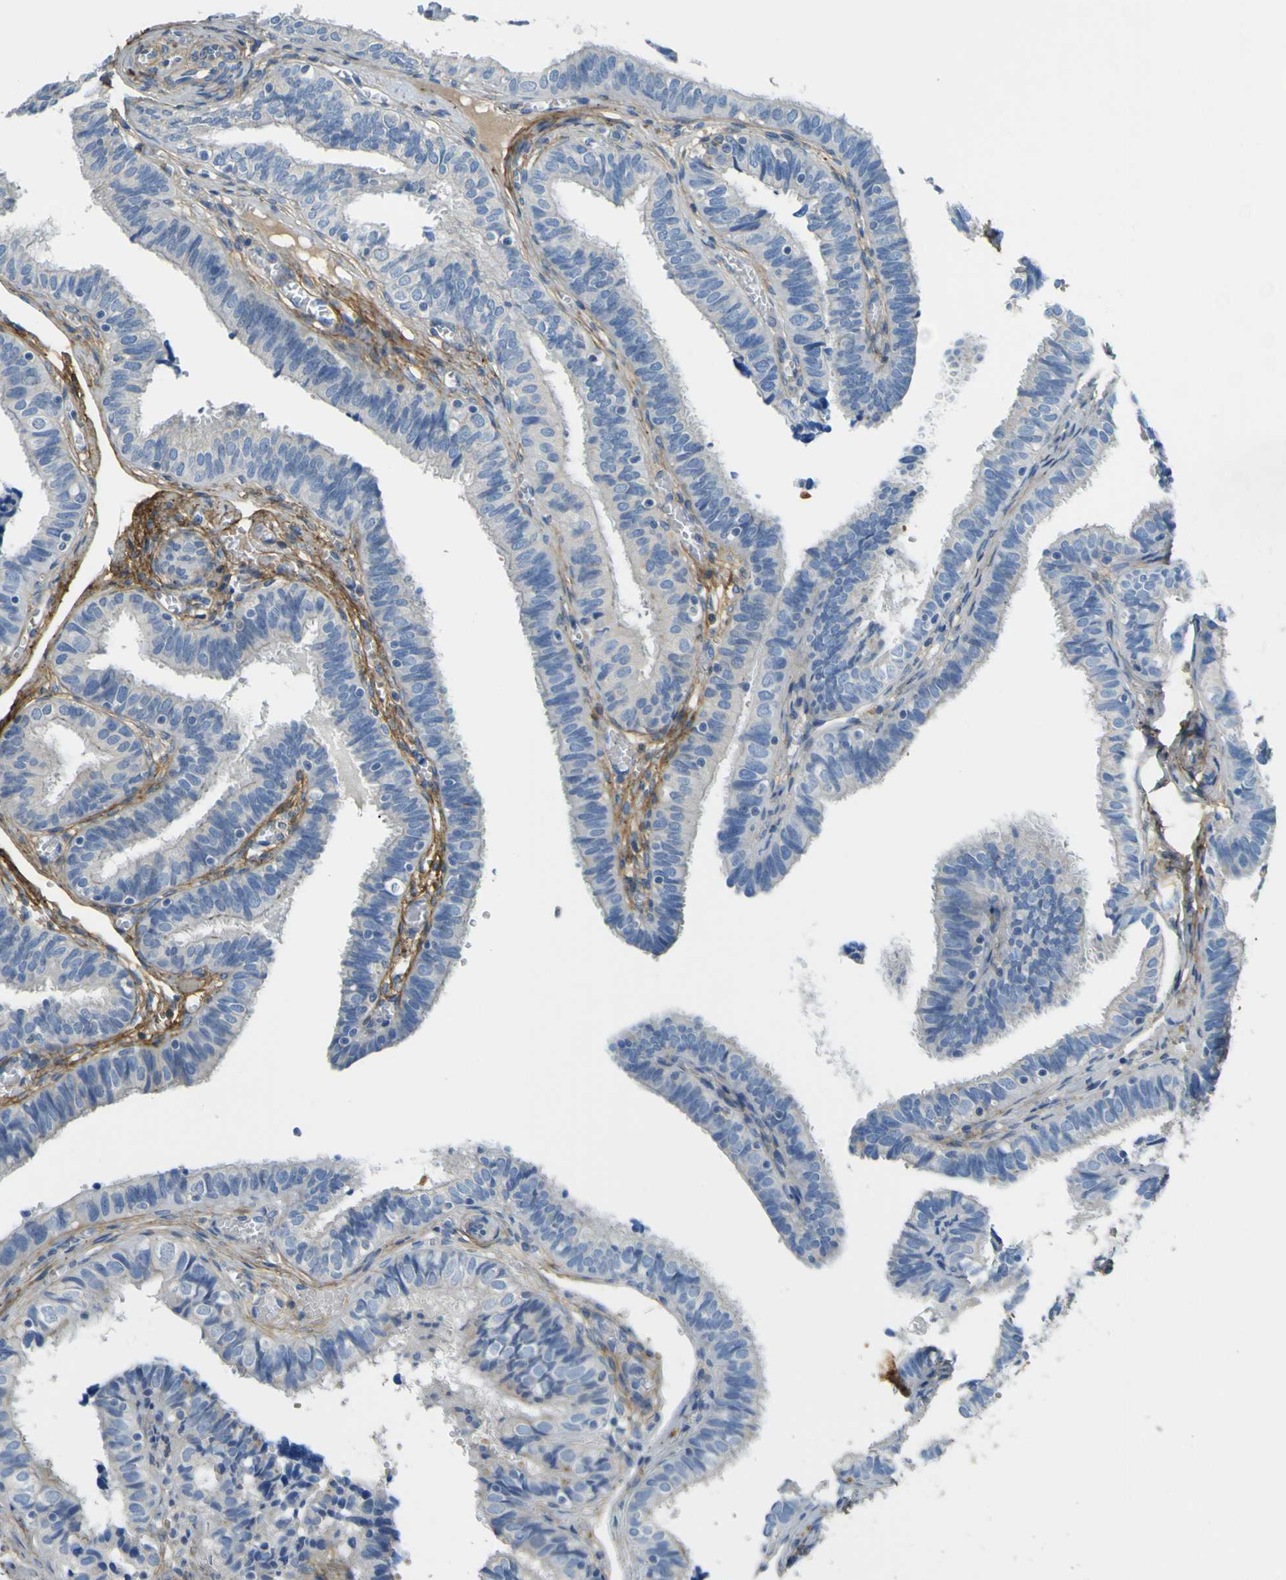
{"staining": {"intensity": "negative", "quantity": "none", "location": "none"}, "tissue": "fallopian tube", "cell_type": "Glandular cells", "image_type": "normal", "snomed": [{"axis": "morphology", "description": "Normal tissue, NOS"}, {"axis": "topography", "description": "Fallopian tube"}], "caption": "Benign fallopian tube was stained to show a protein in brown. There is no significant positivity in glandular cells.", "gene": "OGN", "patient": {"sex": "female", "age": 46}}